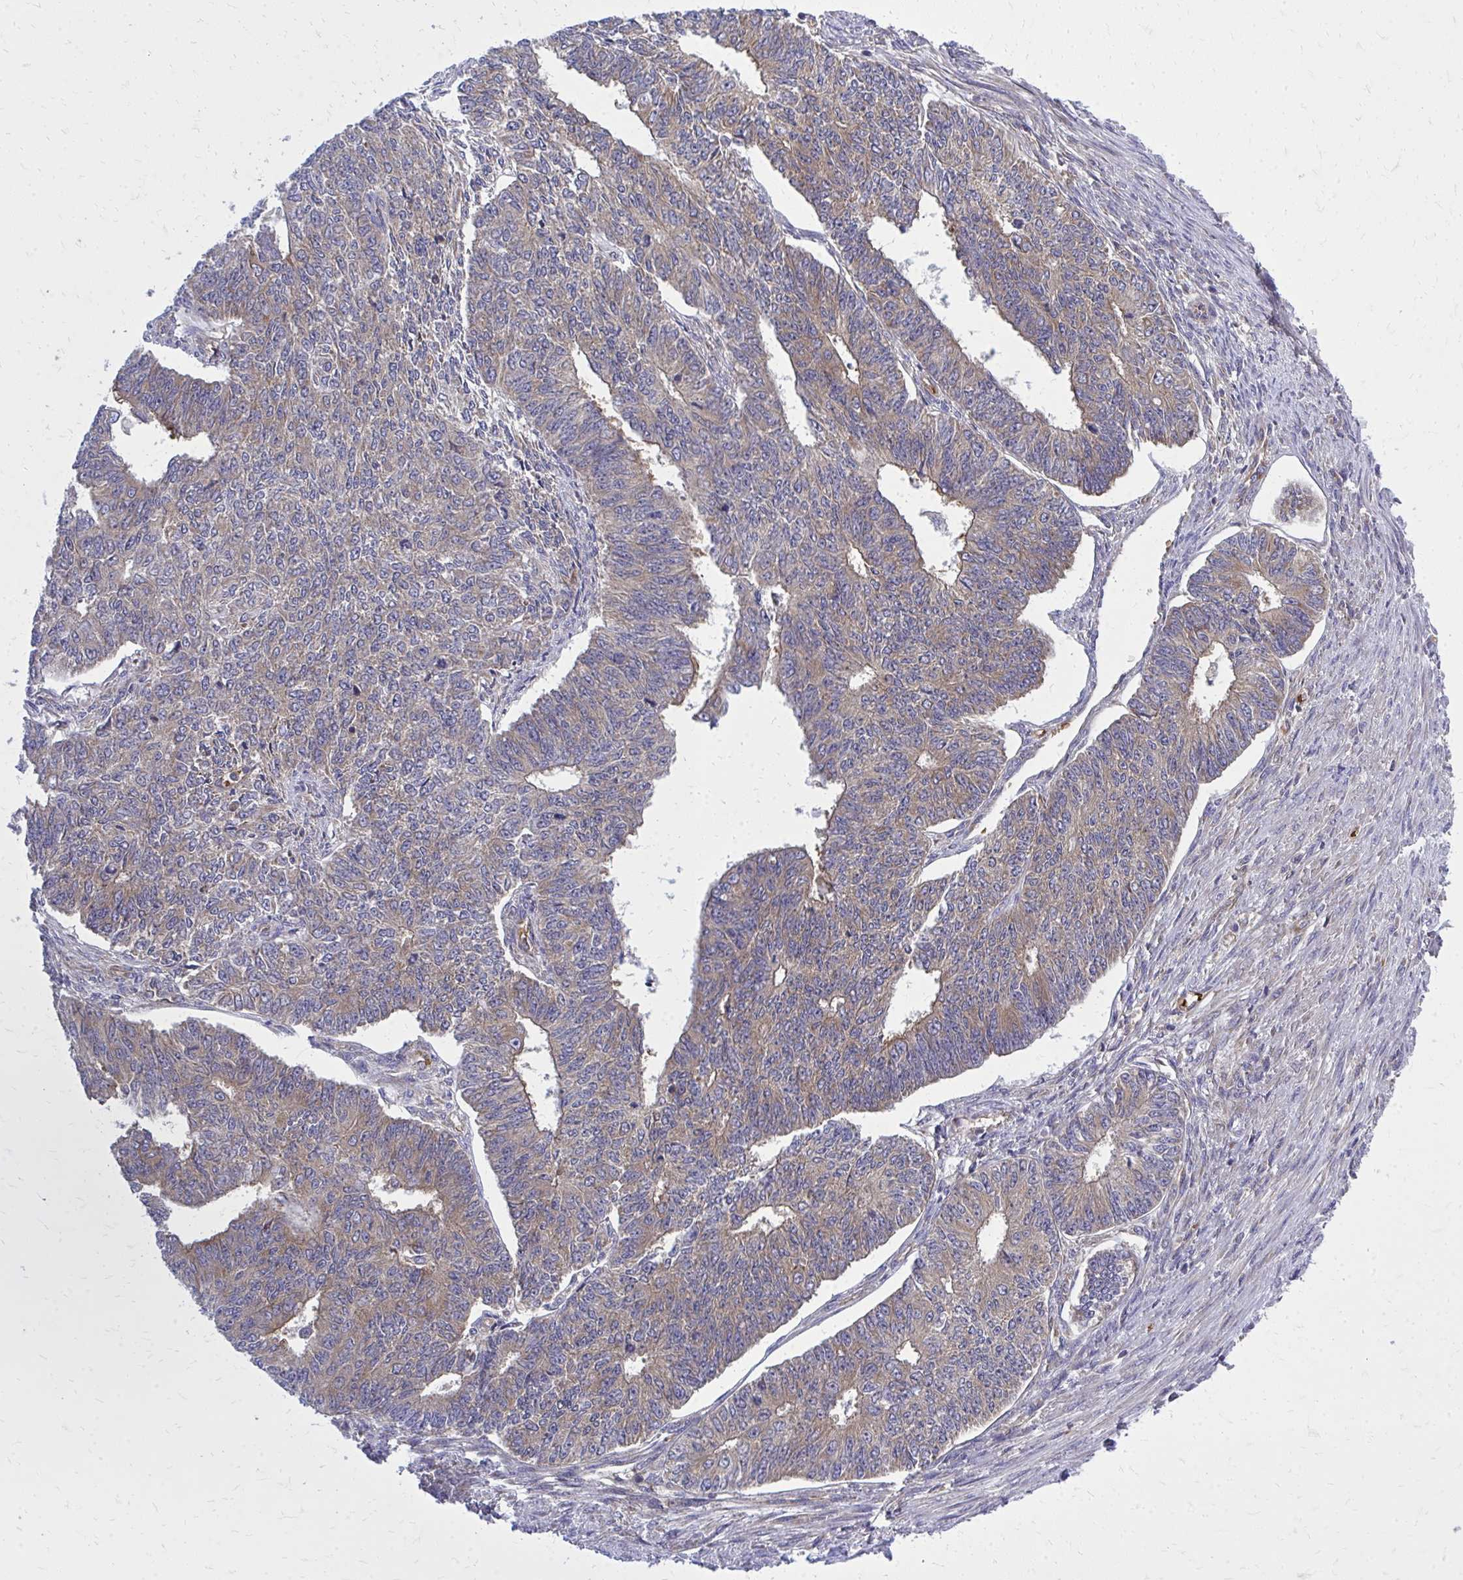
{"staining": {"intensity": "moderate", "quantity": "25%-75%", "location": "cytoplasmic/membranous"}, "tissue": "endometrial cancer", "cell_type": "Tumor cells", "image_type": "cancer", "snomed": [{"axis": "morphology", "description": "Adenocarcinoma, NOS"}, {"axis": "topography", "description": "Endometrium"}], "caption": "Moderate cytoplasmic/membranous staining is appreciated in about 25%-75% of tumor cells in endometrial cancer. Nuclei are stained in blue.", "gene": "PDK4", "patient": {"sex": "female", "age": 32}}